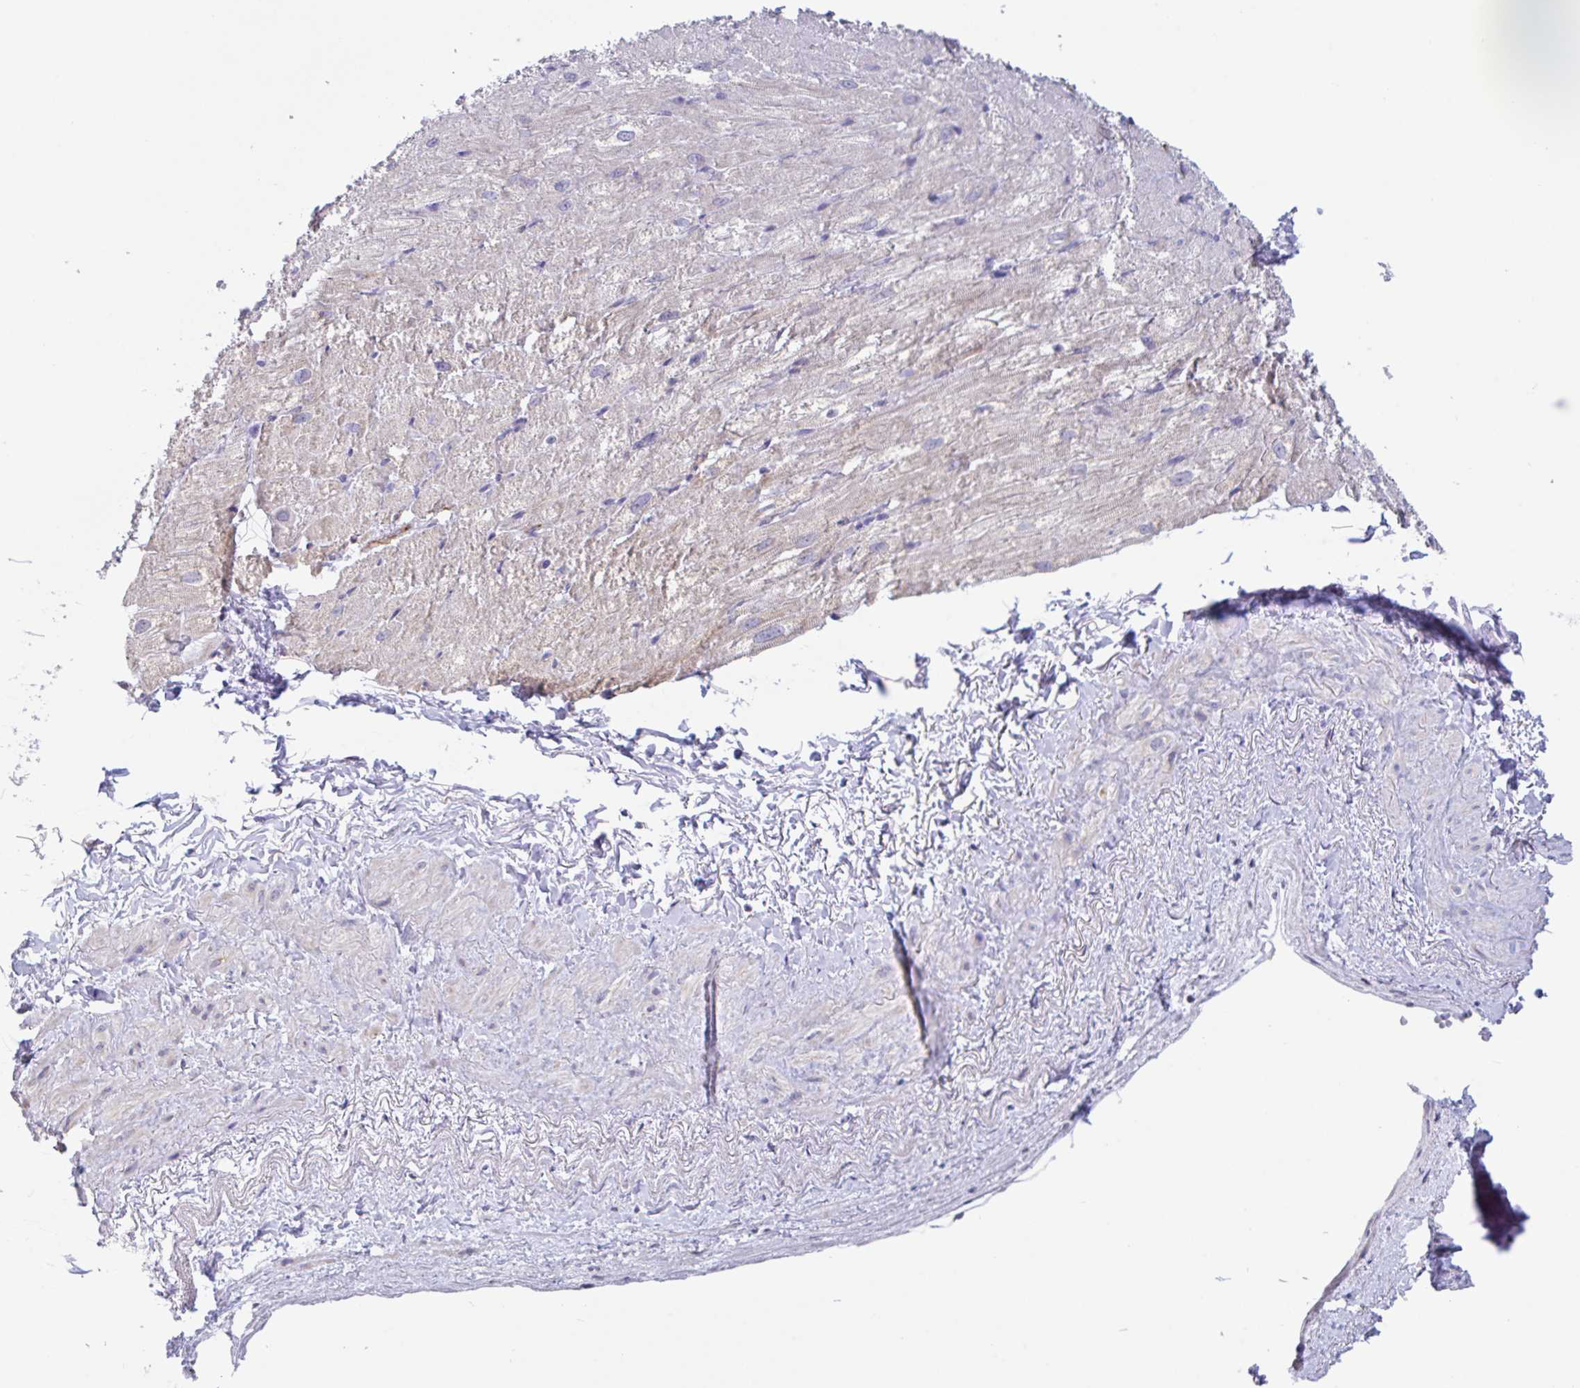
{"staining": {"intensity": "weak", "quantity": "<25%", "location": "cytoplasmic/membranous"}, "tissue": "heart muscle", "cell_type": "Cardiomyocytes", "image_type": "normal", "snomed": [{"axis": "morphology", "description": "Normal tissue, NOS"}, {"axis": "topography", "description": "Heart"}], "caption": "The histopathology image displays no staining of cardiomyocytes in unremarkable heart muscle. Nuclei are stained in blue.", "gene": "PLCD4", "patient": {"sex": "male", "age": 62}}